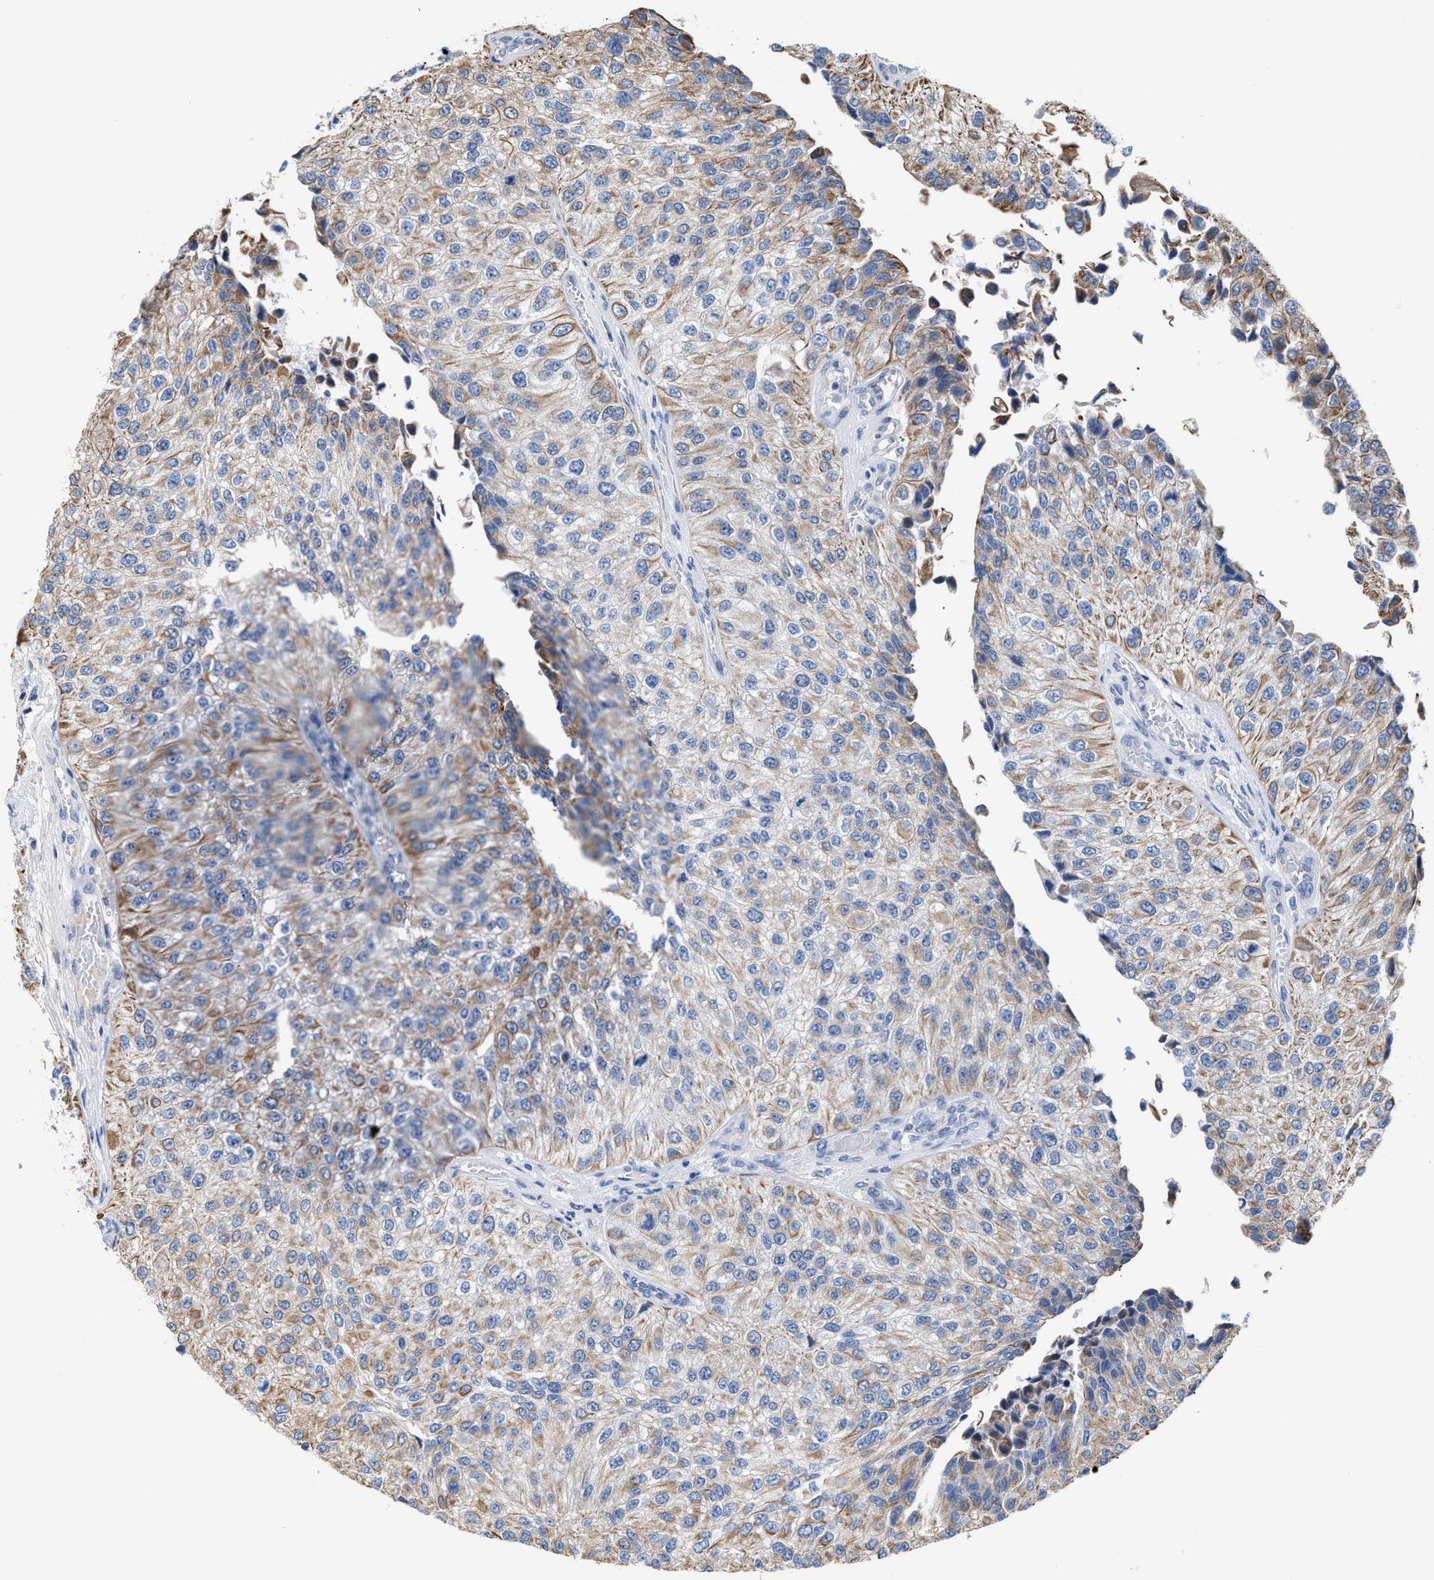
{"staining": {"intensity": "moderate", "quantity": "<25%", "location": "cytoplasmic/membranous"}, "tissue": "urothelial cancer", "cell_type": "Tumor cells", "image_type": "cancer", "snomed": [{"axis": "morphology", "description": "Urothelial carcinoma, High grade"}, {"axis": "topography", "description": "Kidney"}, {"axis": "topography", "description": "Urinary bladder"}], "caption": "This micrograph displays immunohistochemistry (IHC) staining of urothelial cancer, with low moderate cytoplasmic/membranous positivity in about <25% of tumor cells.", "gene": "JAG1", "patient": {"sex": "male", "age": 77}}